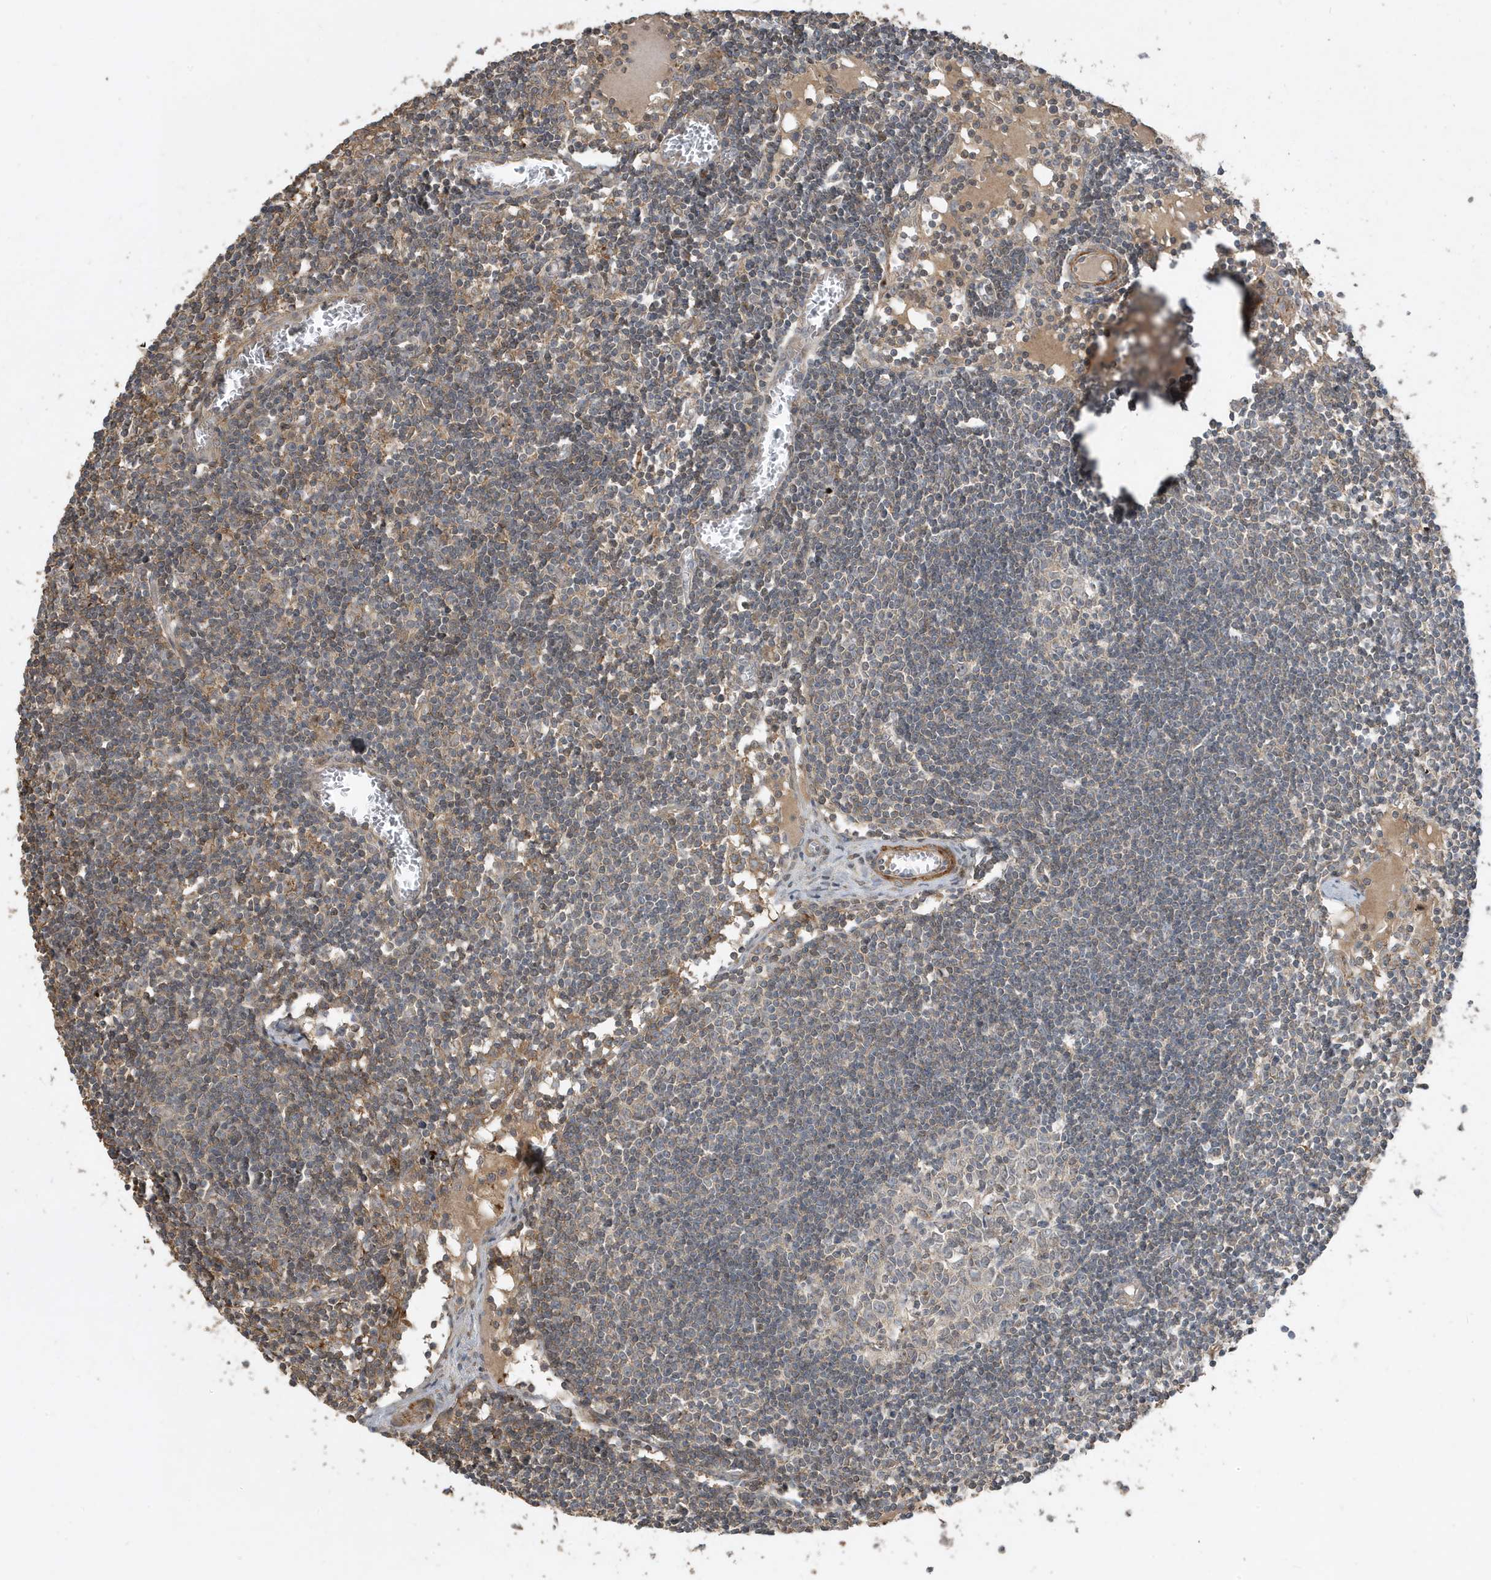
{"staining": {"intensity": "negative", "quantity": "none", "location": "none"}, "tissue": "lymph node", "cell_type": "Germinal center cells", "image_type": "normal", "snomed": [{"axis": "morphology", "description": "Normal tissue, NOS"}, {"axis": "topography", "description": "Lymph node"}], "caption": "Immunohistochemical staining of benign human lymph node demonstrates no significant staining in germinal center cells.", "gene": "PRRT3", "patient": {"sex": "female", "age": 11}}